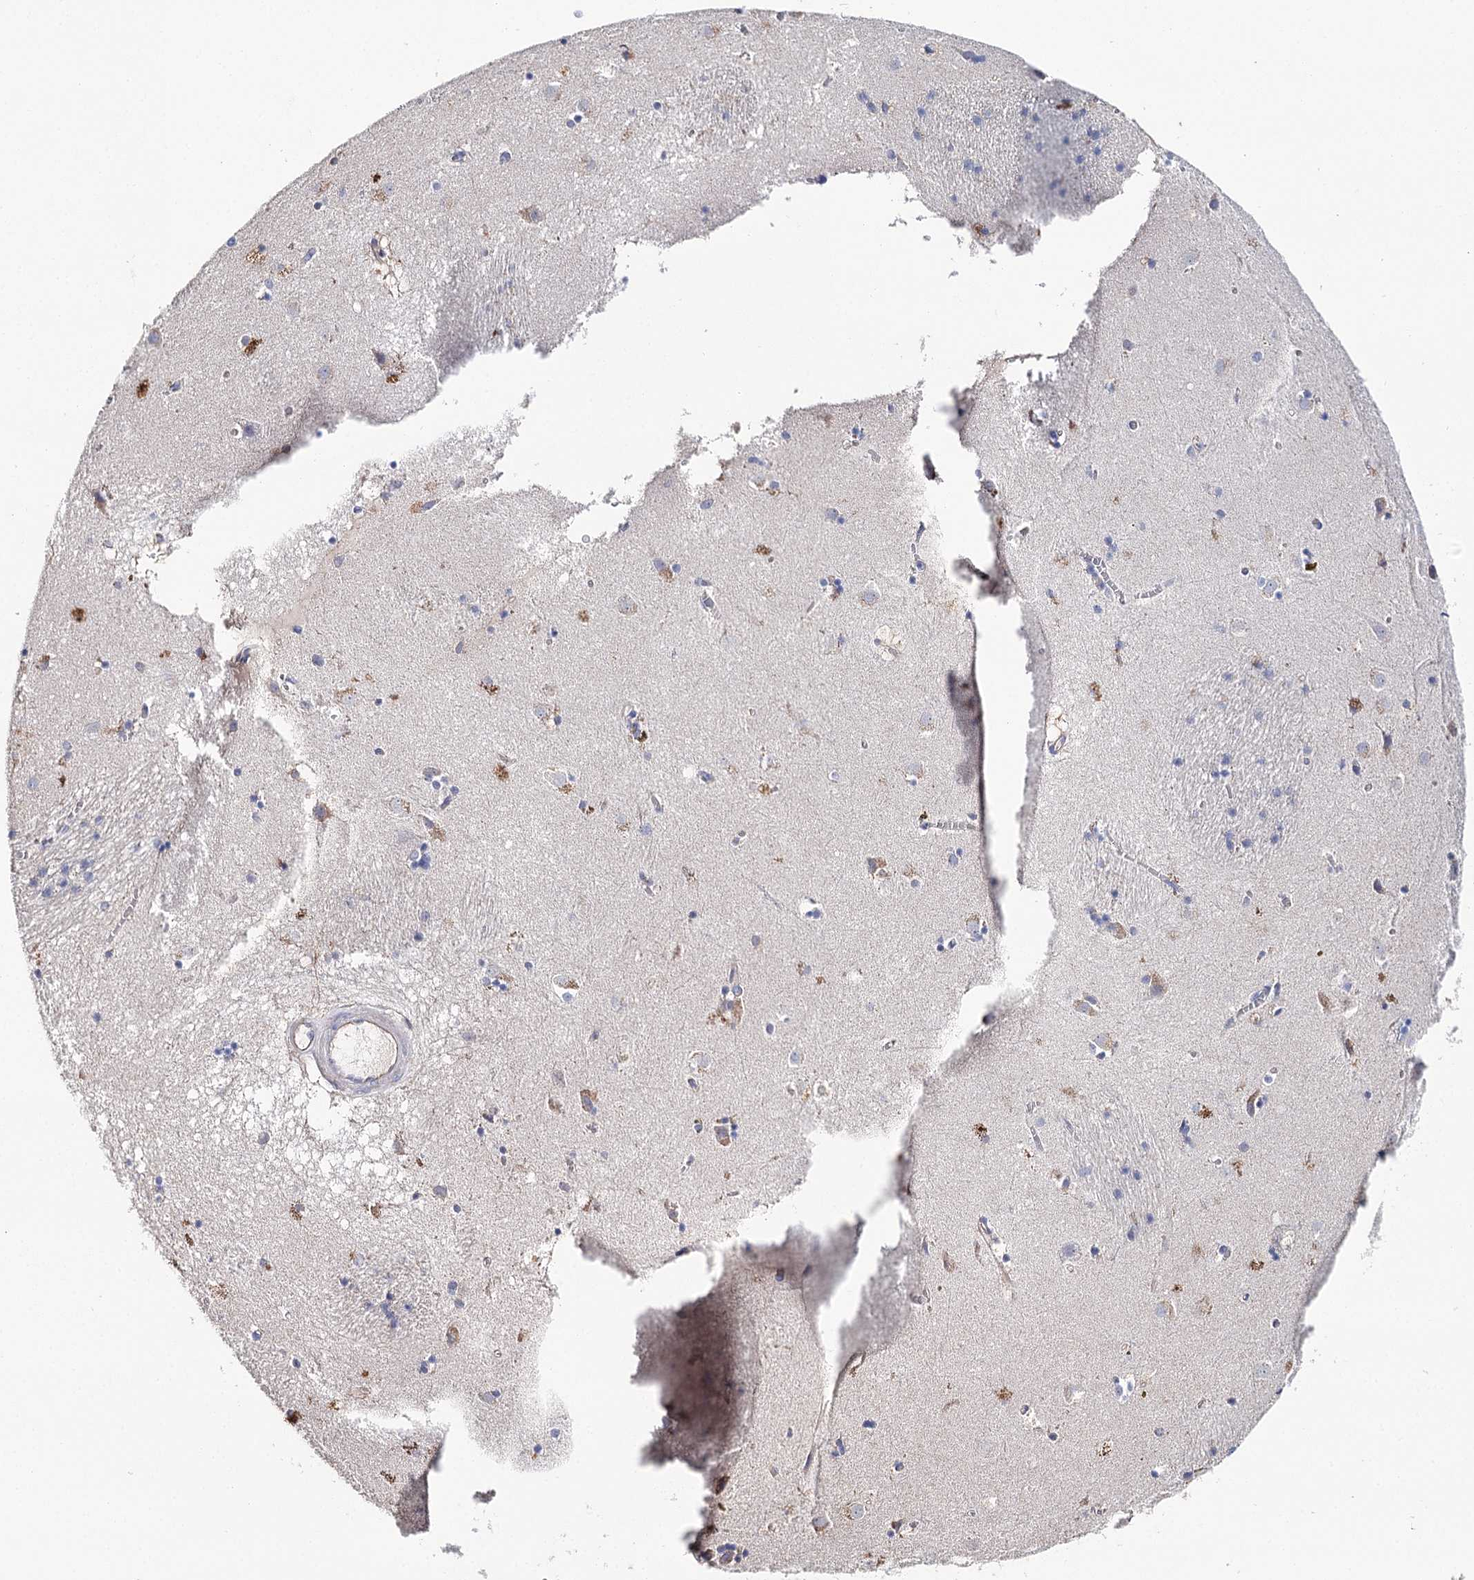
{"staining": {"intensity": "moderate", "quantity": "<25%", "location": "cytoplasmic/membranous"}, "tissue": "caudate", "cell_type": "Glial cells", "image_type": "normal", "snomed": [{"axis": "morphology", "description": "Normal tissue, NOS"}, {"axis": "topography", "description": "Lateral ventricle wall"}], "caption": "Protein staining exhibits moderate cytoplasmic/membranous positivity in about <25% of glial cells in unremarkable caudate.", "gene": "EPYC", "patient": {"sex": "male", "age": 70}}